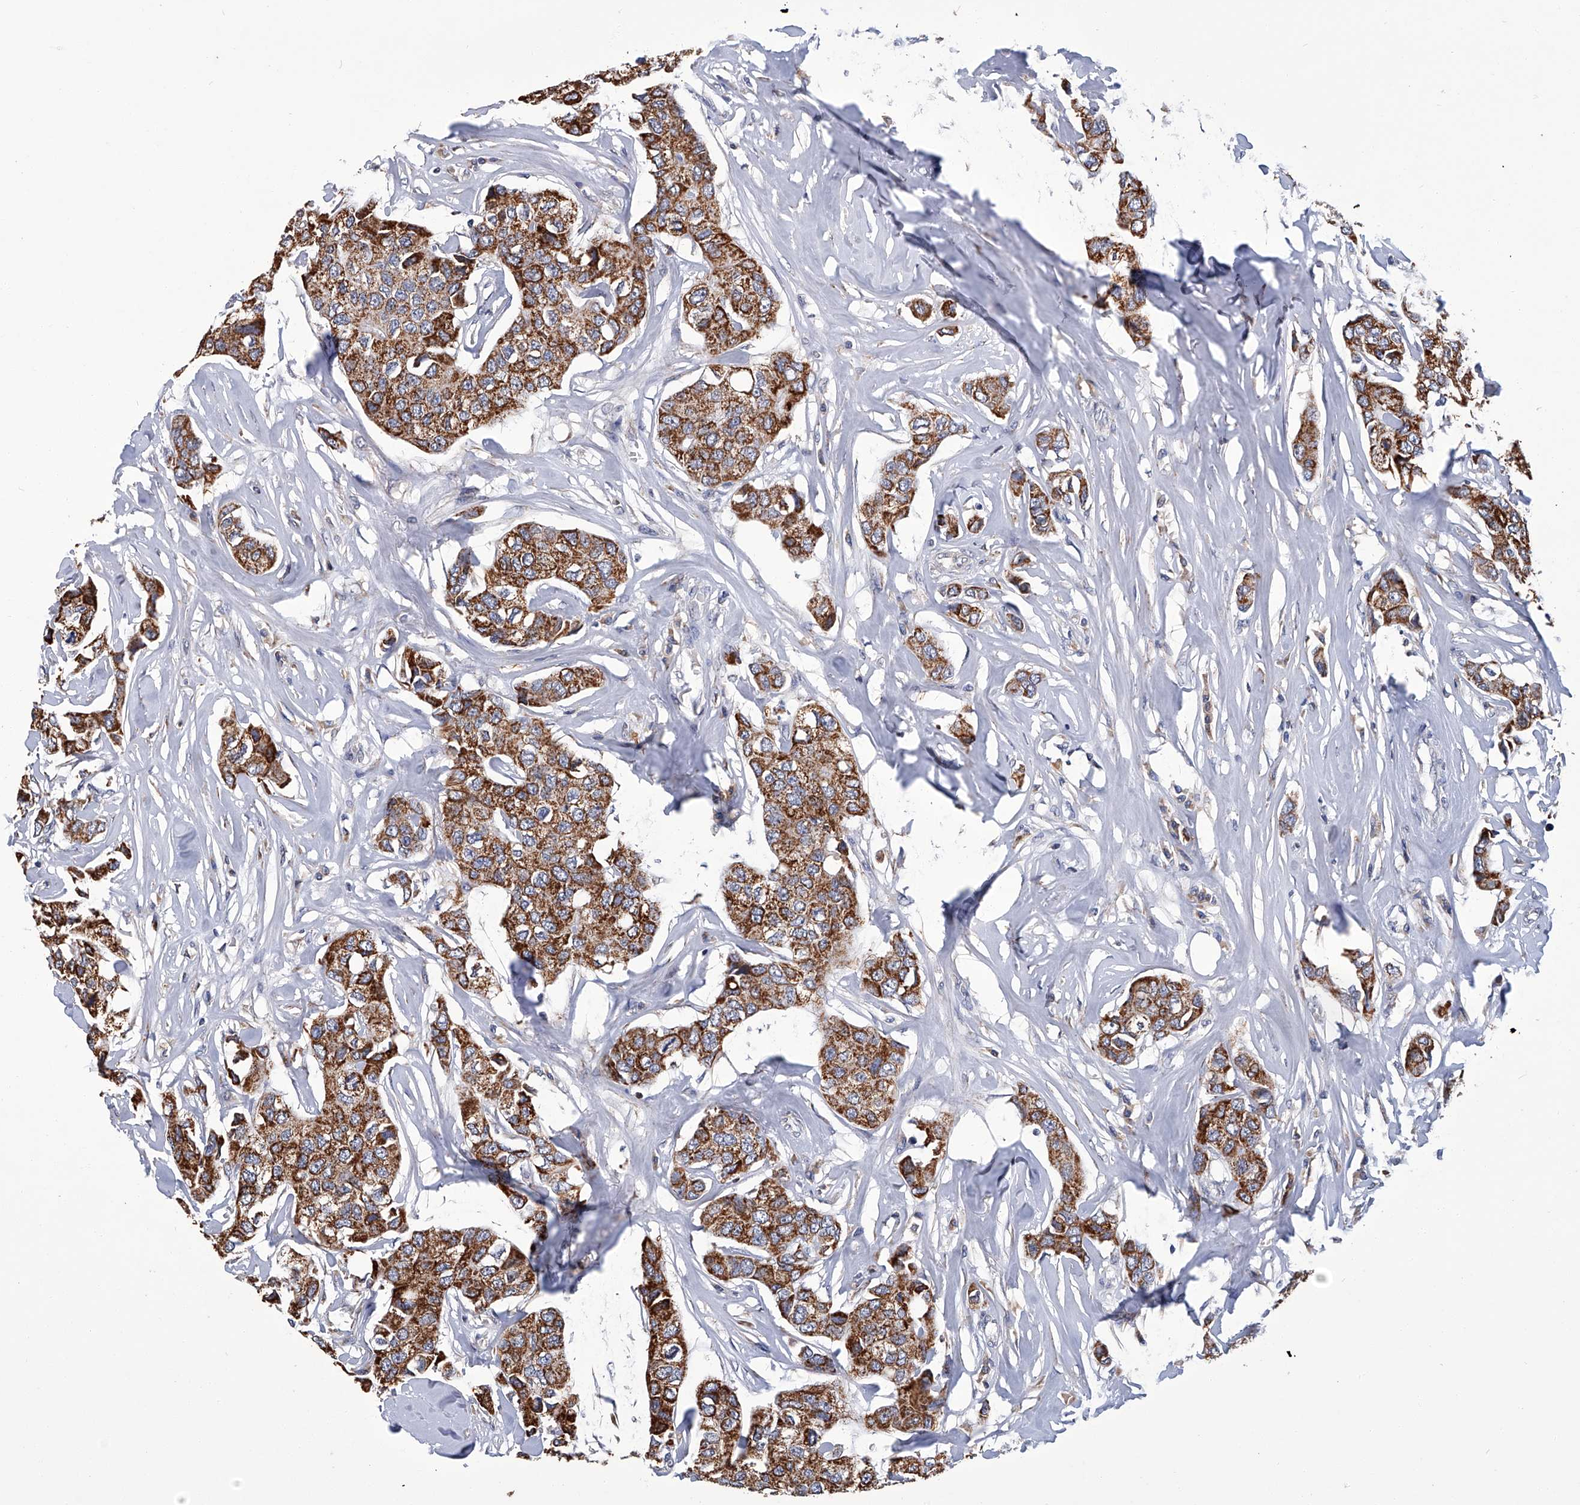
{"staining": {"intensity": "strong", "quantity": ">75%", "location": "cytoplasmic/membranous"}, "tissue": "breast cancer", "cell_type": "Tumor cells", "image_type": "cancer", "snomed": [{"axis": "morphology", "description": "Duct carcinoma"}, {"axis": "topography", "description": "Breast"}], "caption": "The immunohistochemical stain labels strong cytoplasmic/membranous positivity in tumor cells of breast cancer (infiltrating ductal carcinoma) tissue.", "gene": "OAT", "patient": {"sex": "female", "age": 80}}